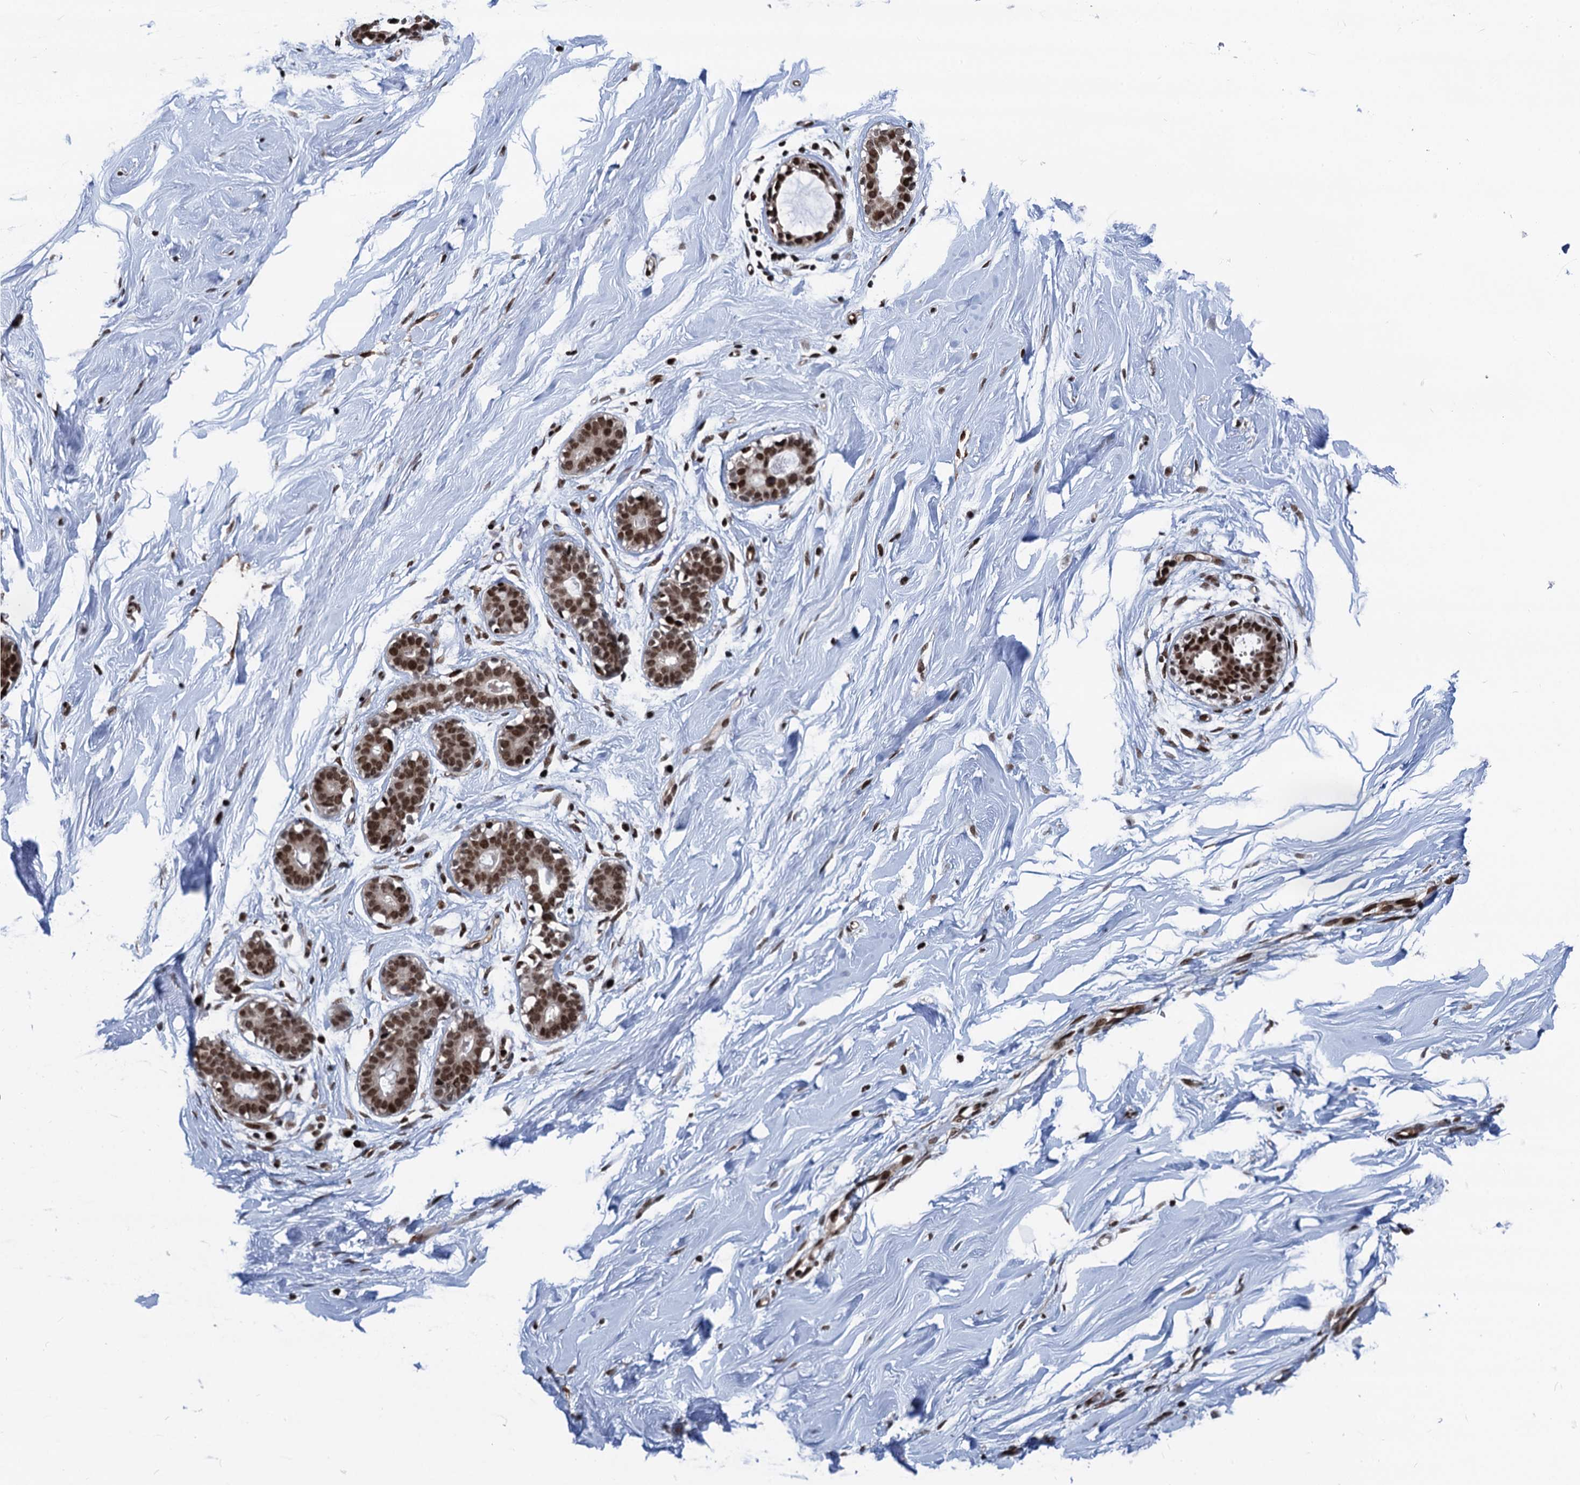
{"staining": {"intensity": "strong", "quantity": ">75%", "location": "nuclear"}, "tissue": "breast", "cell_type": "Adipocytes", "image_type": "normal", "snomed": [{"axis": "morphology", "description": "Normal tissue, NOS"}, {"axis": "morphology", "description": "Adenoma, NOS"}, {"axis": "topography", "description": "Breast"}], "caption": "Normal breast shows strong nuclear positivity in about >75% of adipocytes (Stains: DAB (3,3'-diaminobenzidine) in brown, nuclei in blue, Microscopy: brightfield microscopy at high magnification)..", "gene": "PPP4R1", "patient": {"sex": "female", "age": 23}}